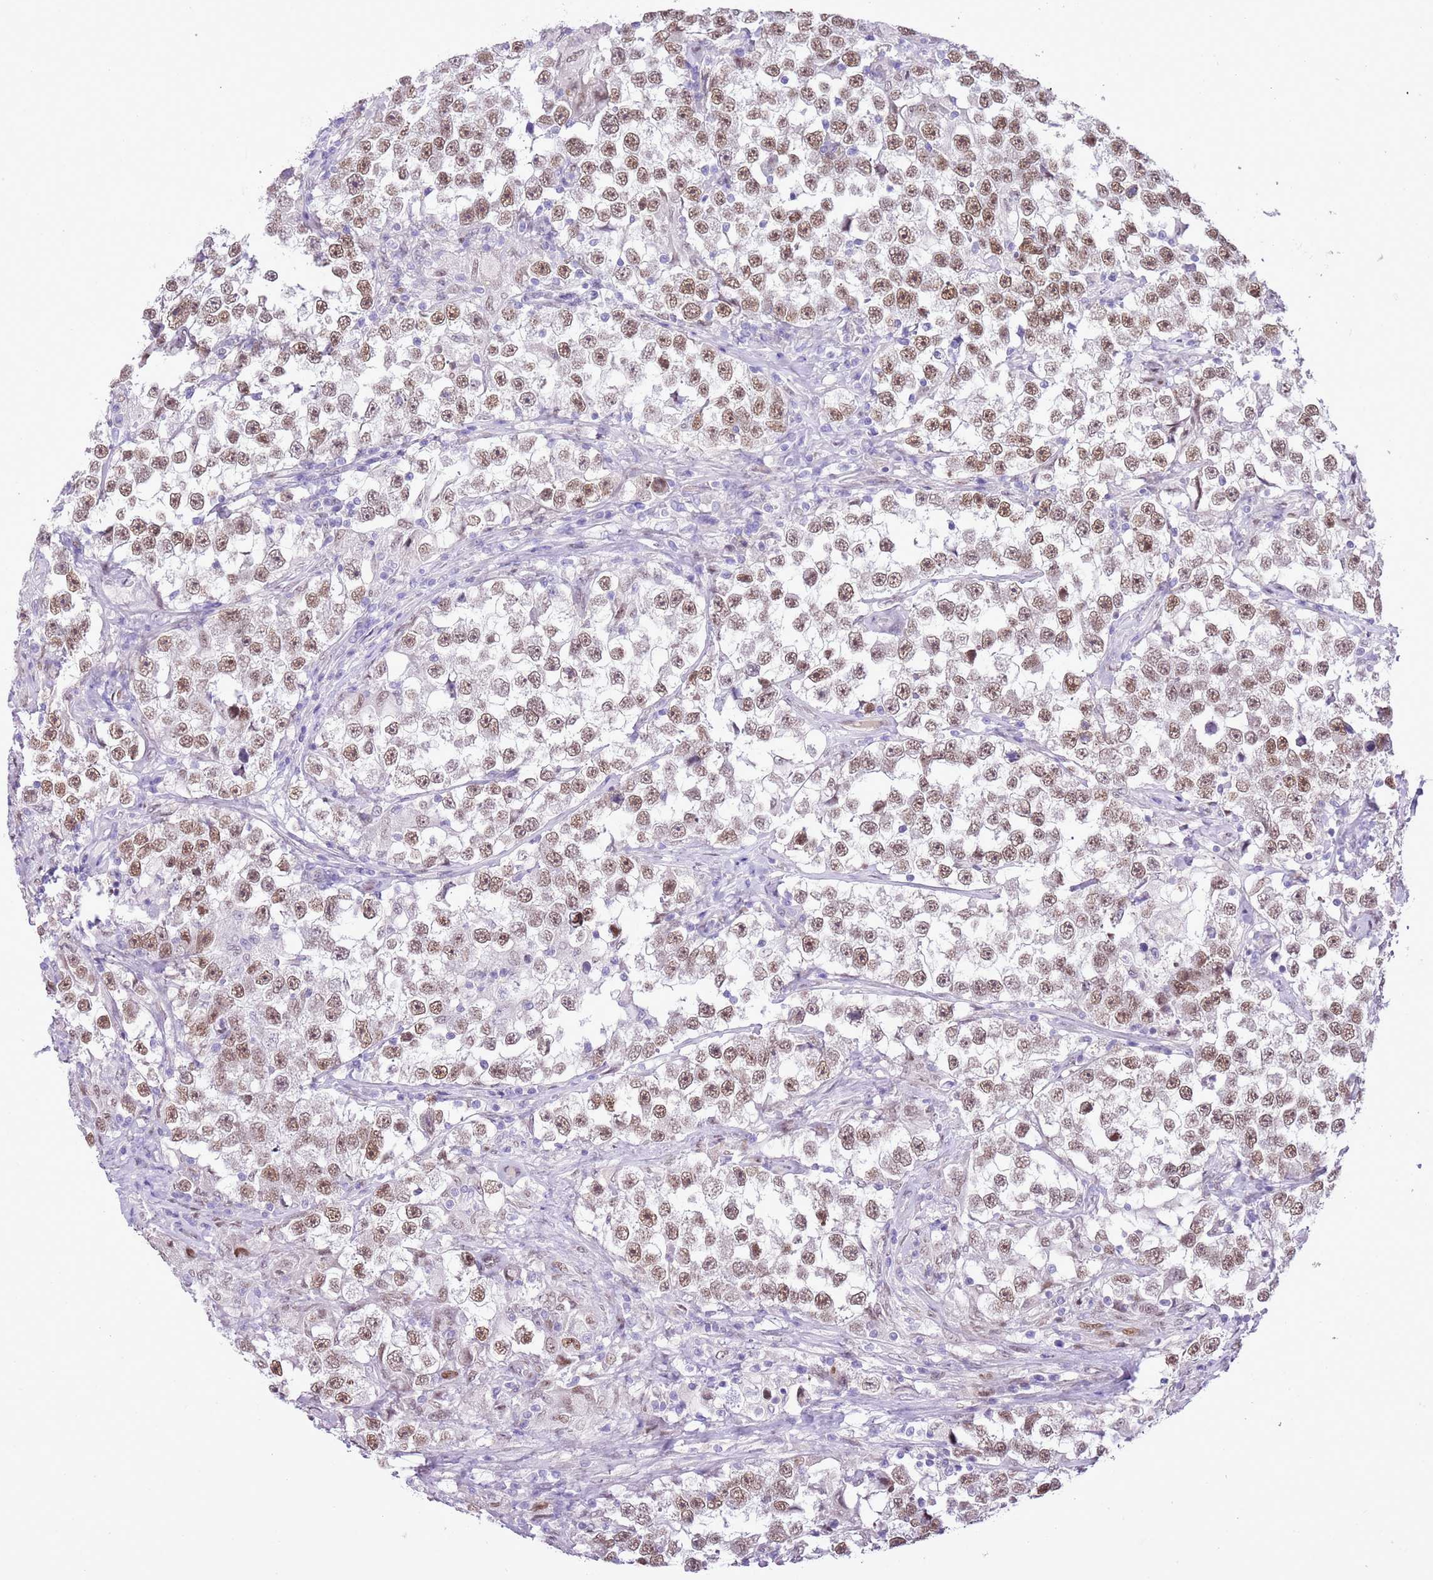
{"staining": {"intensity": "moderate", "quantity": ">75%", "location": "nuclear"}, "tissue": "testis cancer", "cell_type": "Tumor cells", "image_type": "cancer", "snomed": [{"axis": "morphology", "description": "Seminoma, NOS"}, {"axis": "topography", "description": "Testis"}], "caption": "Human testis cancer (seminoma) stained for a protein (brown) exhibits moderate nuclear positive positivity in approximately >75% of tumor cells.", "gene": "NACC2", "patient": {"sex": "male", "age": 46}}